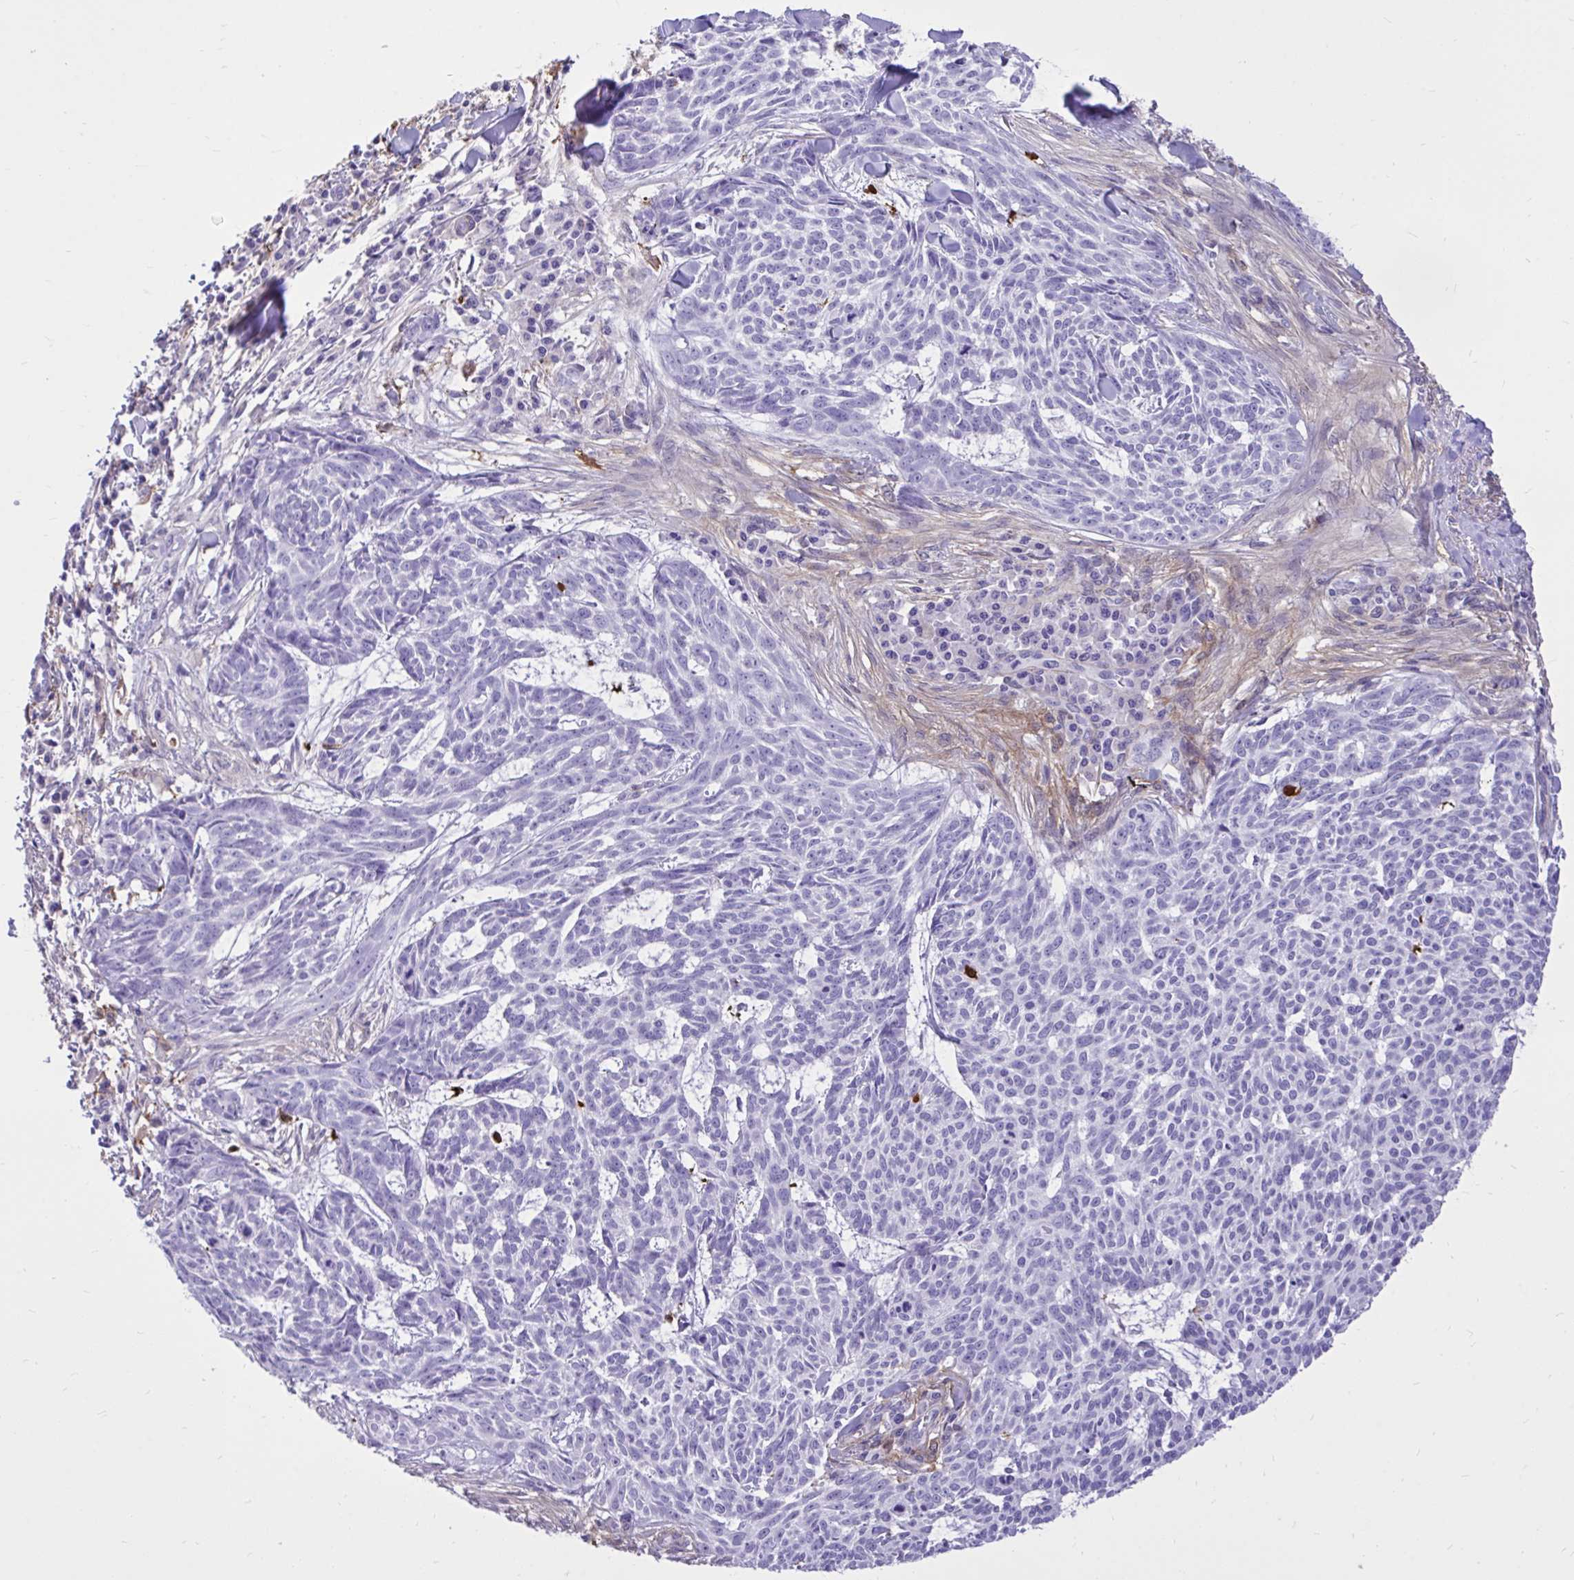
{"staining": {"intensity": "negative", "quantity": "none", "location": "none"}, "tissue": "skin cancer", "cell_type": "Tumor cells", "image_type": "cancer", "snomed": [{"axis": "morphology", "description": "Basal cell carcinoma"}, {"axis": "topography", "description": "Skin"}], "caption": "DAB immunohistochemical staining of skin cancer (basal cell carcinoma) demonstrates no significant positivity in tumor cells.", "gene": "TLR7", "patient": {"sex": "female", "age": 93}}